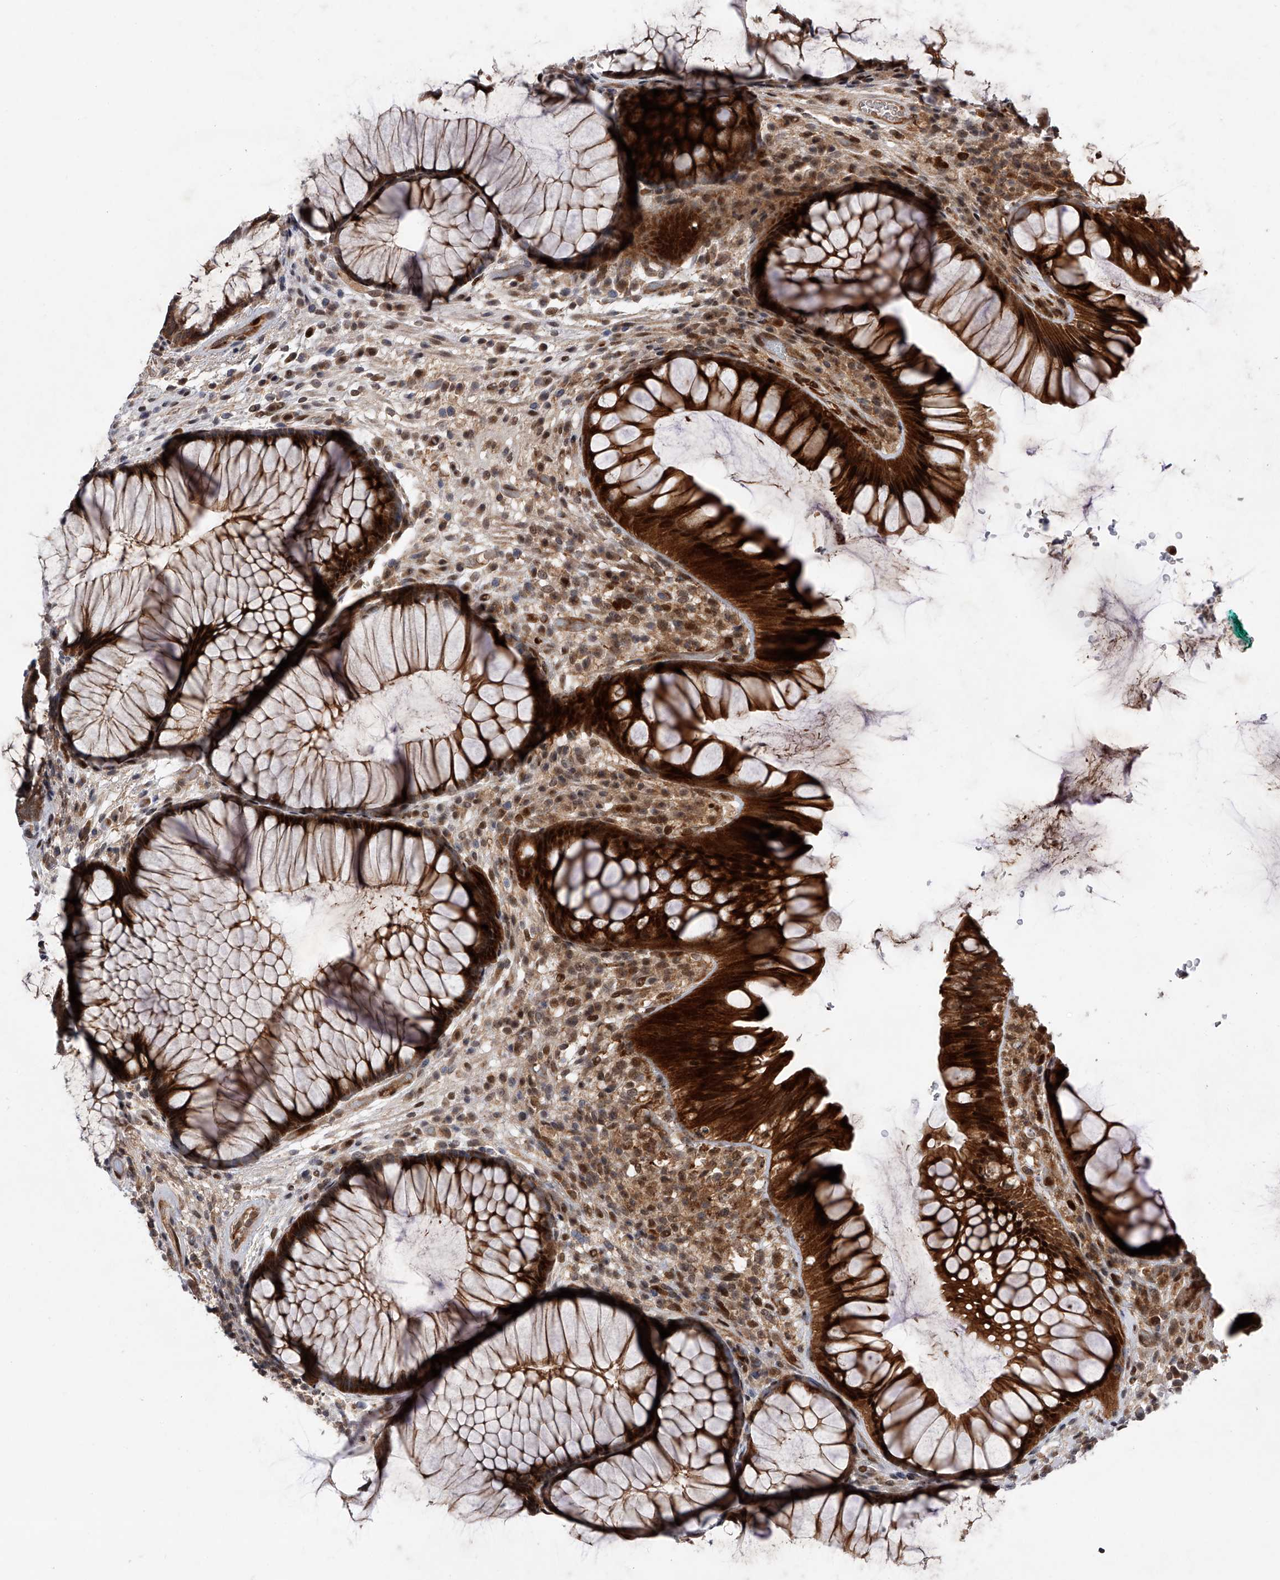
{"staining": {"intensity": "strong", "quantity": ">75%", "location": "cytoplasmic/membranous,nuclear"}, "tissue": "rectum", "cell_type": "Glandular cells", "image_type": "normal", "snomed": [{"axis": "morphology", "description": "Normal tissue, NOS"}, {"axis": "topography", "description": "Rectum"}], "caption": "About >75% of glandular cells in benign human rectum reveal strong cytoplasmic/membranous,nuclear protein staining as visualized by brown immunohistochemical staining.", "gene": "RWDD2A", "patient": {"sex": "male", "age": 51}}